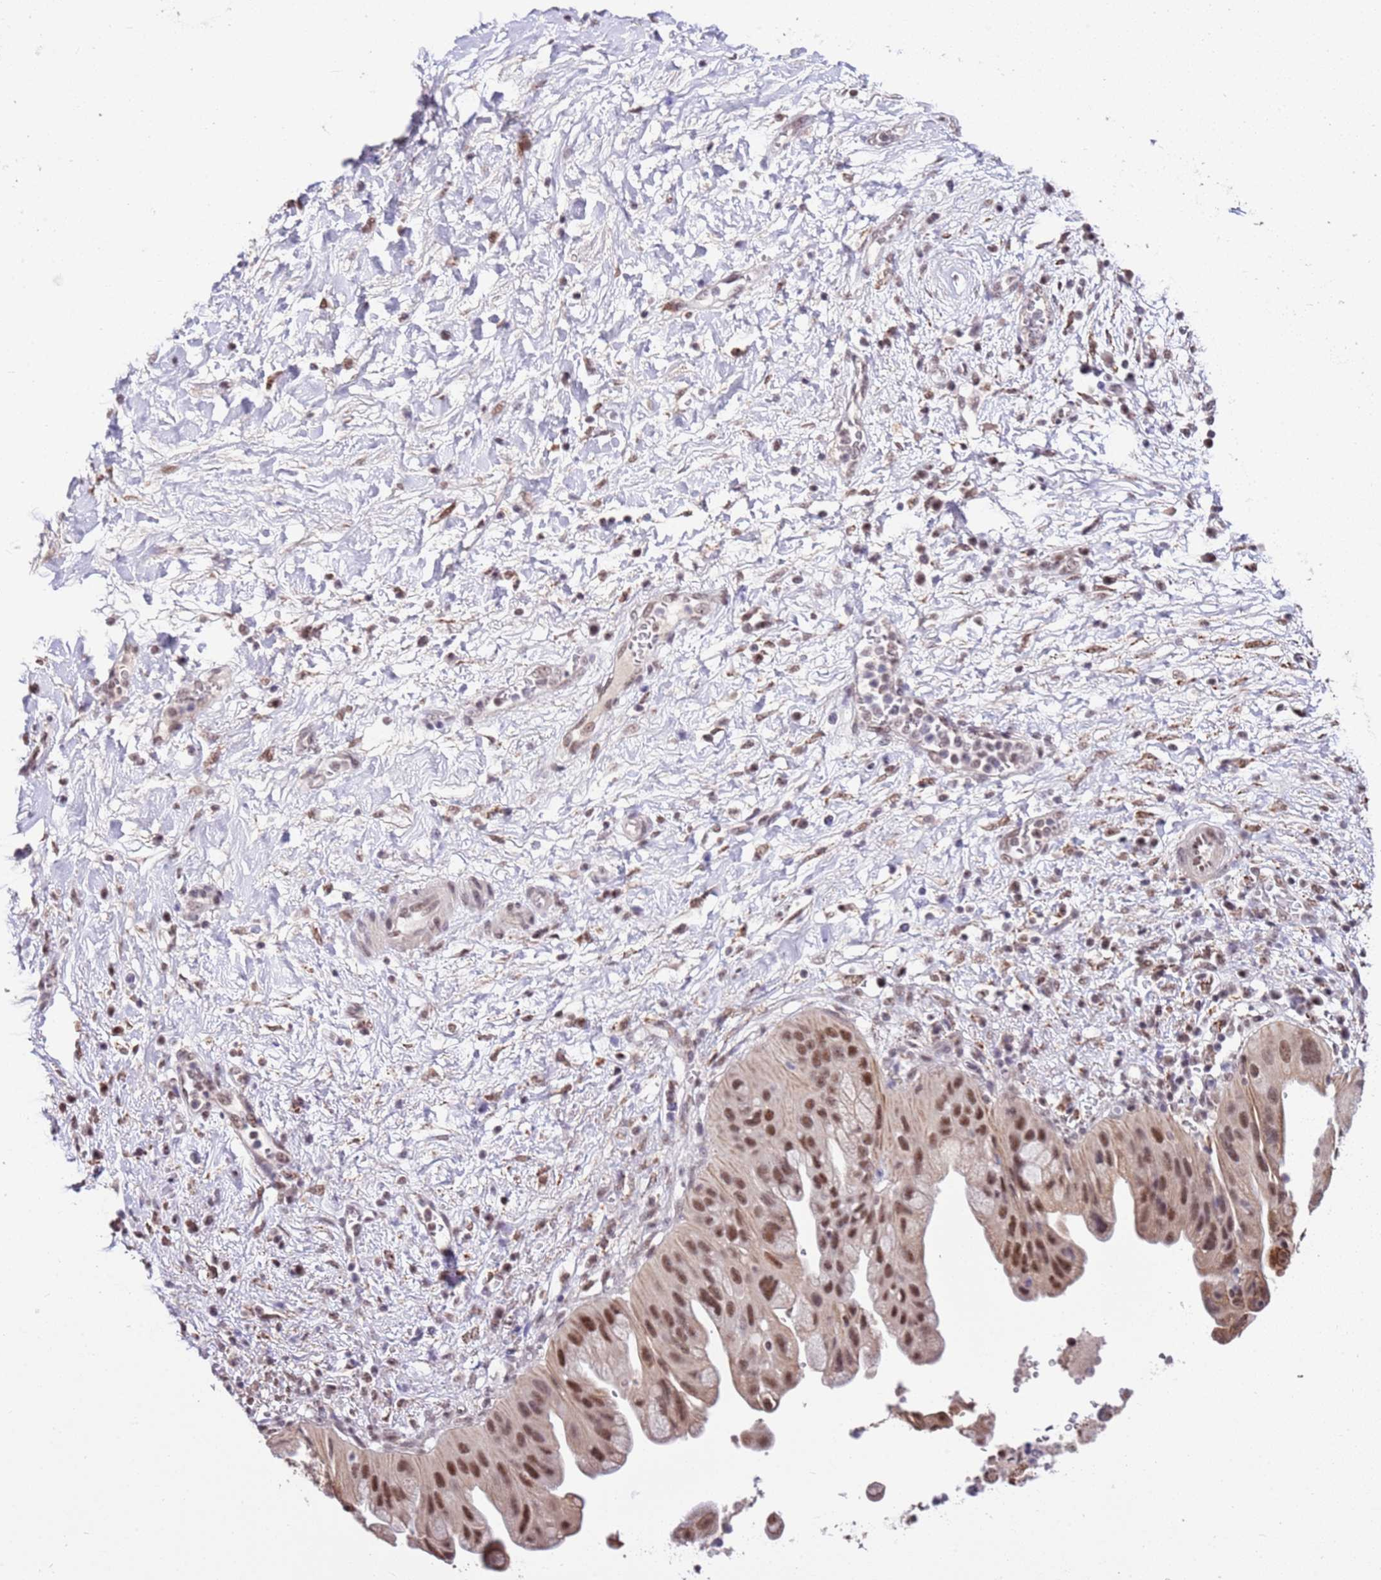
{"staining": {"intensity": "moderate", "quantity": ">75%", "location": "nuclear"}, "tissue": "pancreatic cancer", "cell_type": "Tumor cells", "image_type": "cancer", "snomed": [{"axis": "morphology", "description": "Adenocarcinoma, NOS"}, {"axis": "topography", "description": "Pancreas"}], "caption": "Pancreatic cancer stained for a protein shows moderate nuclear positivity in tumor cells.", "gene": "AKAP8L", "patient": {"sex": "male", "age": 68}}